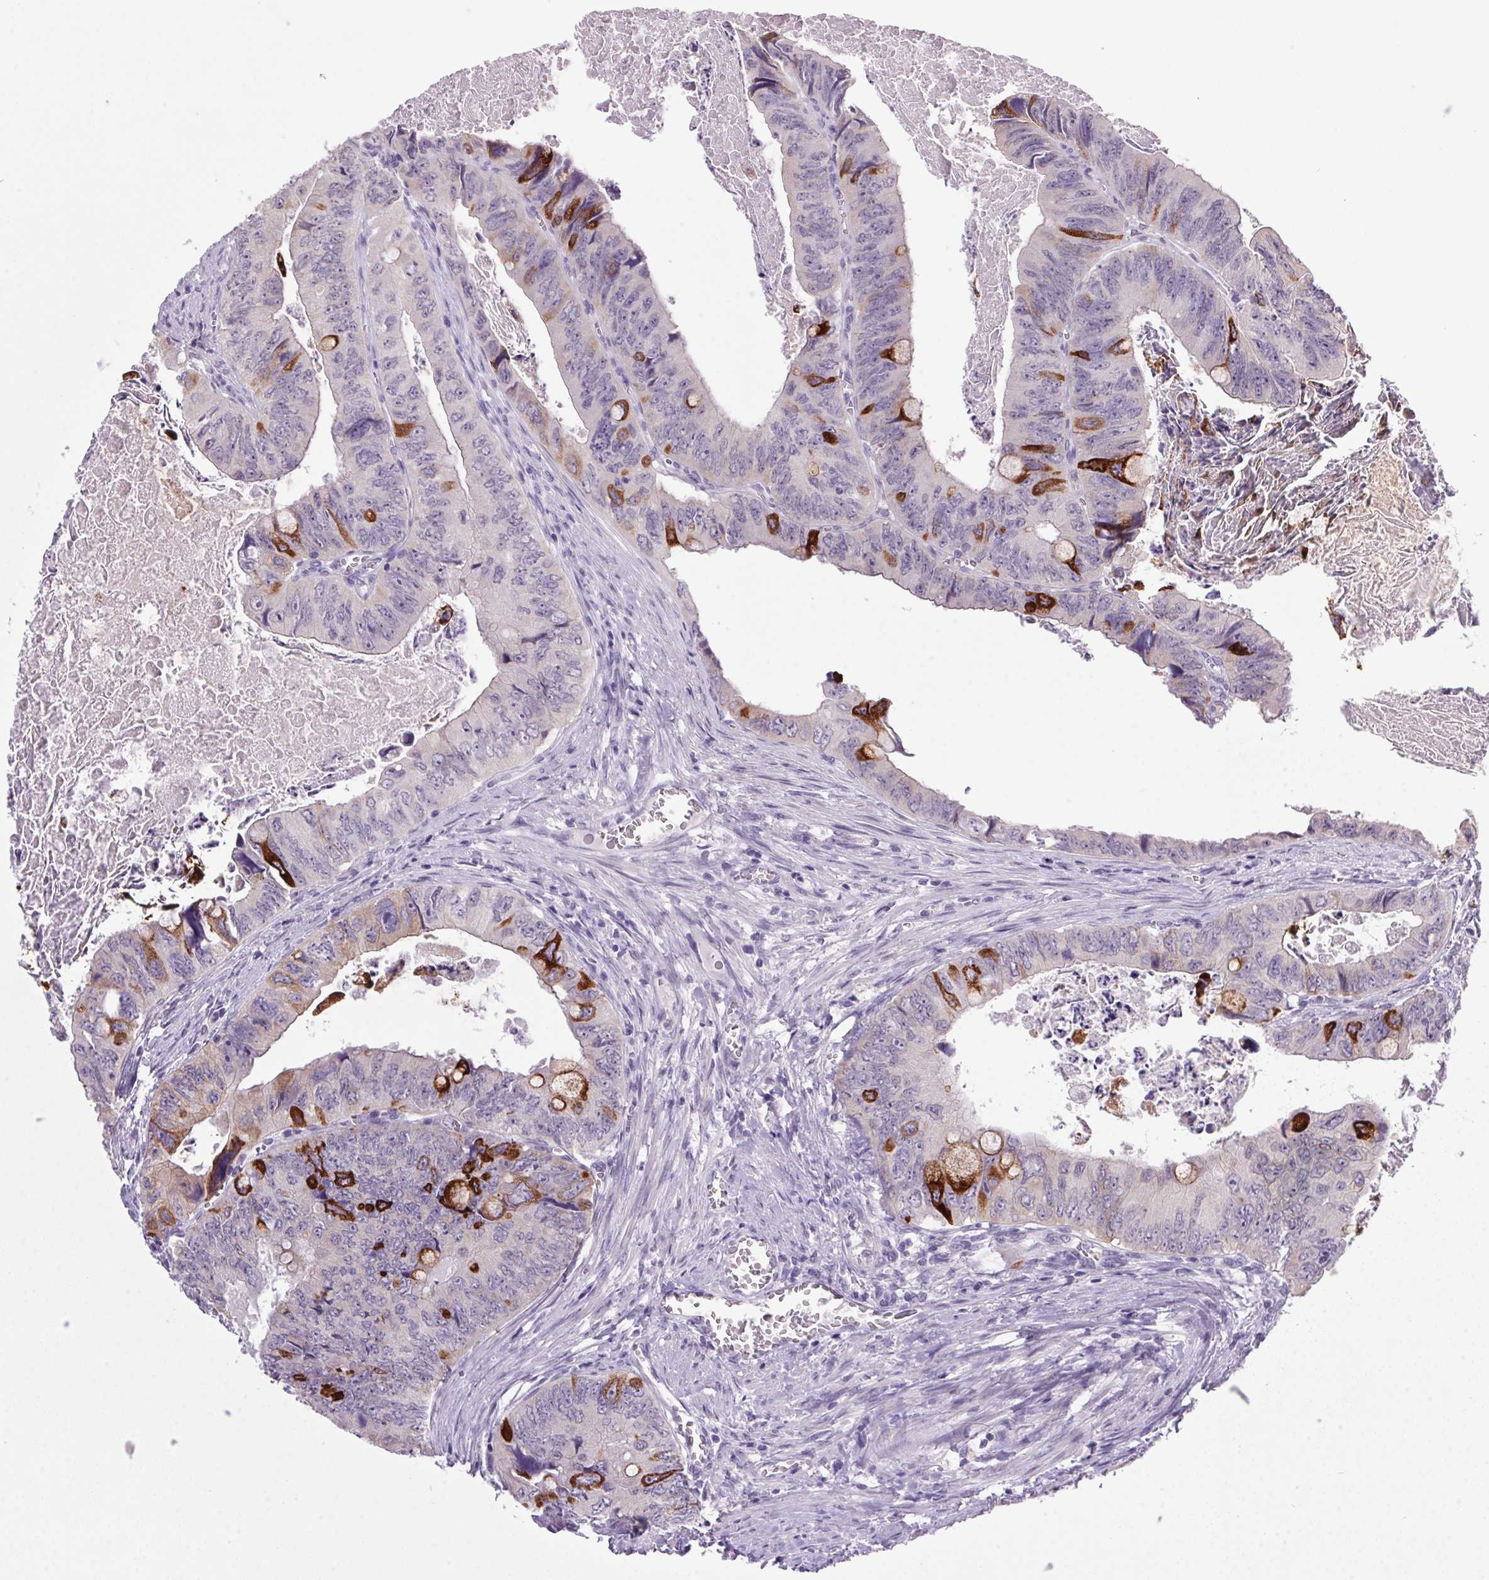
{"staining": {"intensity": "strong", "quantity": "<25%", "location": "cytoplasmic/membranous"}, "tissue": "colorectal cancer", "cell_type": "Tumor cells", "image_type": "cancer", "snomed": [{"axis": "morphology", "description": "Adenocarcinoma, NOS"}, {"axis": "topography", "description": "Colon"}], "caption": "This is an image of immunohistochemistry (IHC) staining of colorectal adenocarcinoma, which shows strong expression in the cytoplasmic/membranous of tumor cells.", "gene": "TRDN", "patient": {"sex": "female", "age": 84}}